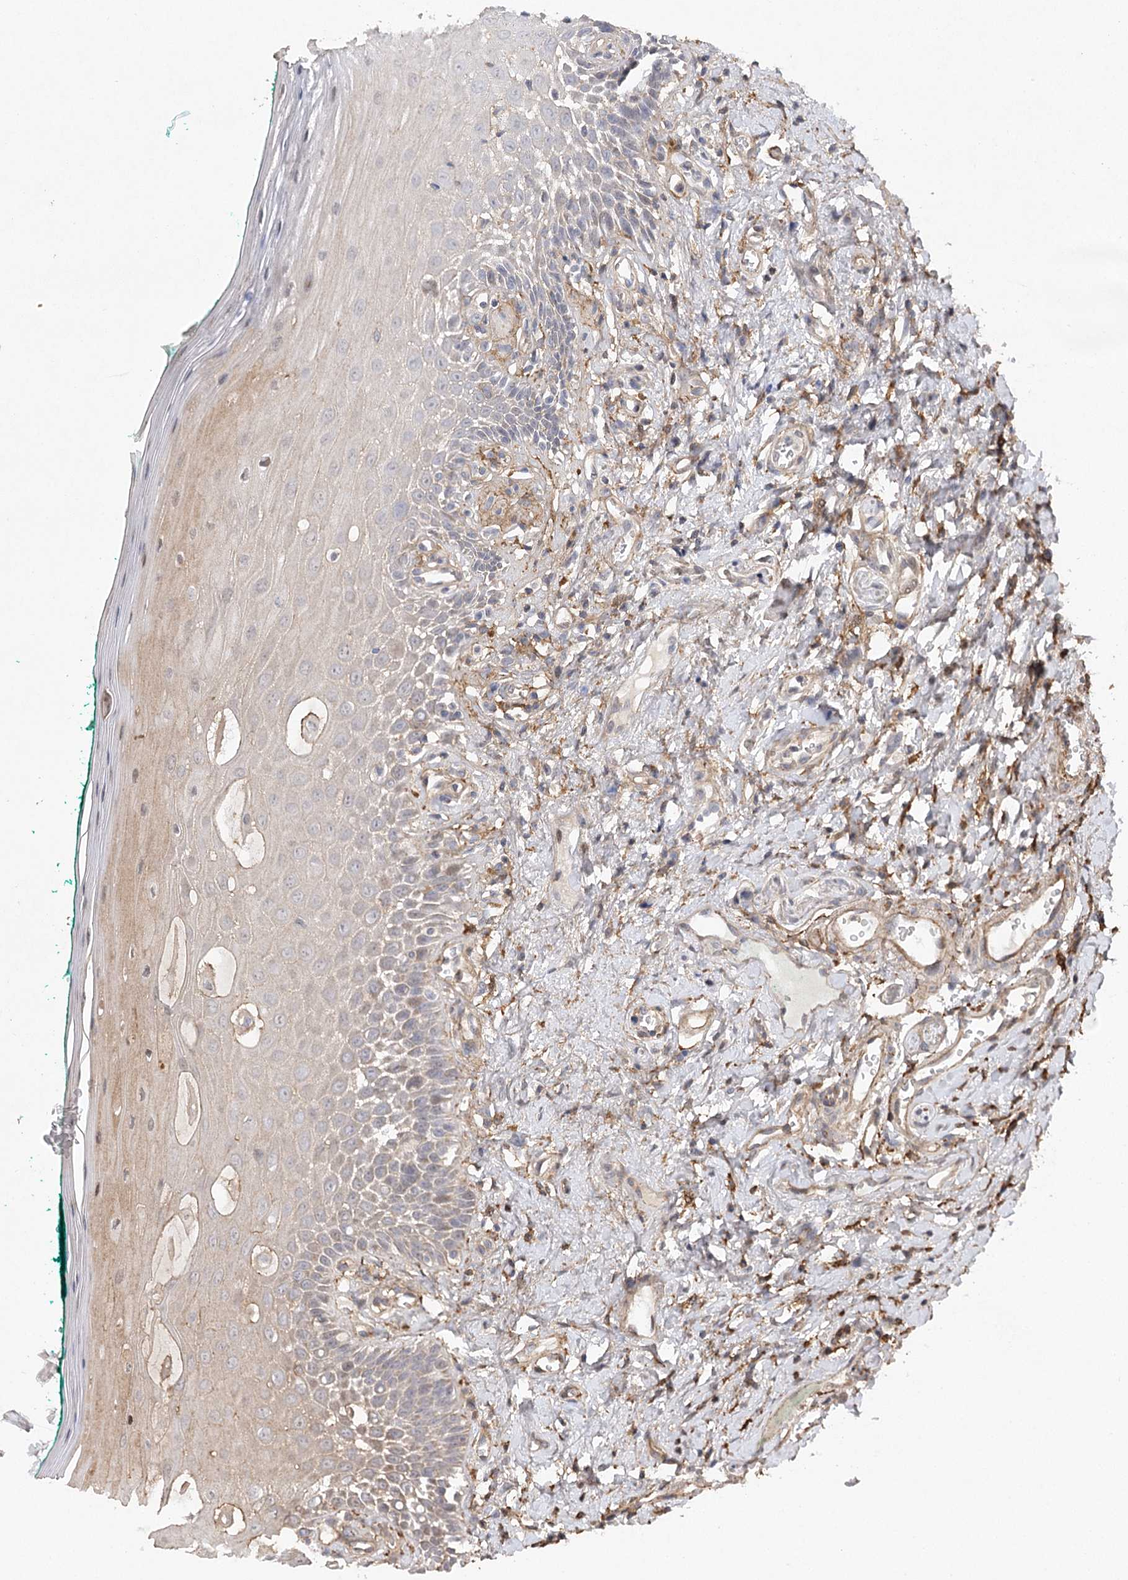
{"staining": {"intensity": "weak", "quantity": "25%-75%", "location": "cytoplasmic/membranous,nuclear"}, "tissue": "oral mucosa", "cell_type": "Squamous epithelial cells", "image_type": "normal", "snomed": [{"axis": "morphology", "description": "Normal tissue, NOS"}, {"axis": "topography", "description": "Oral tissue"}], "caption": "Brown immunohistochemical staining in normal human oral mucosa shows weak cytoplasmic/membranous,nuclear expression in approximately 25%-75% of squamous epithelial cells.", "gene": "OBSL1", "patient": {"sex": "female", "age": 70}}